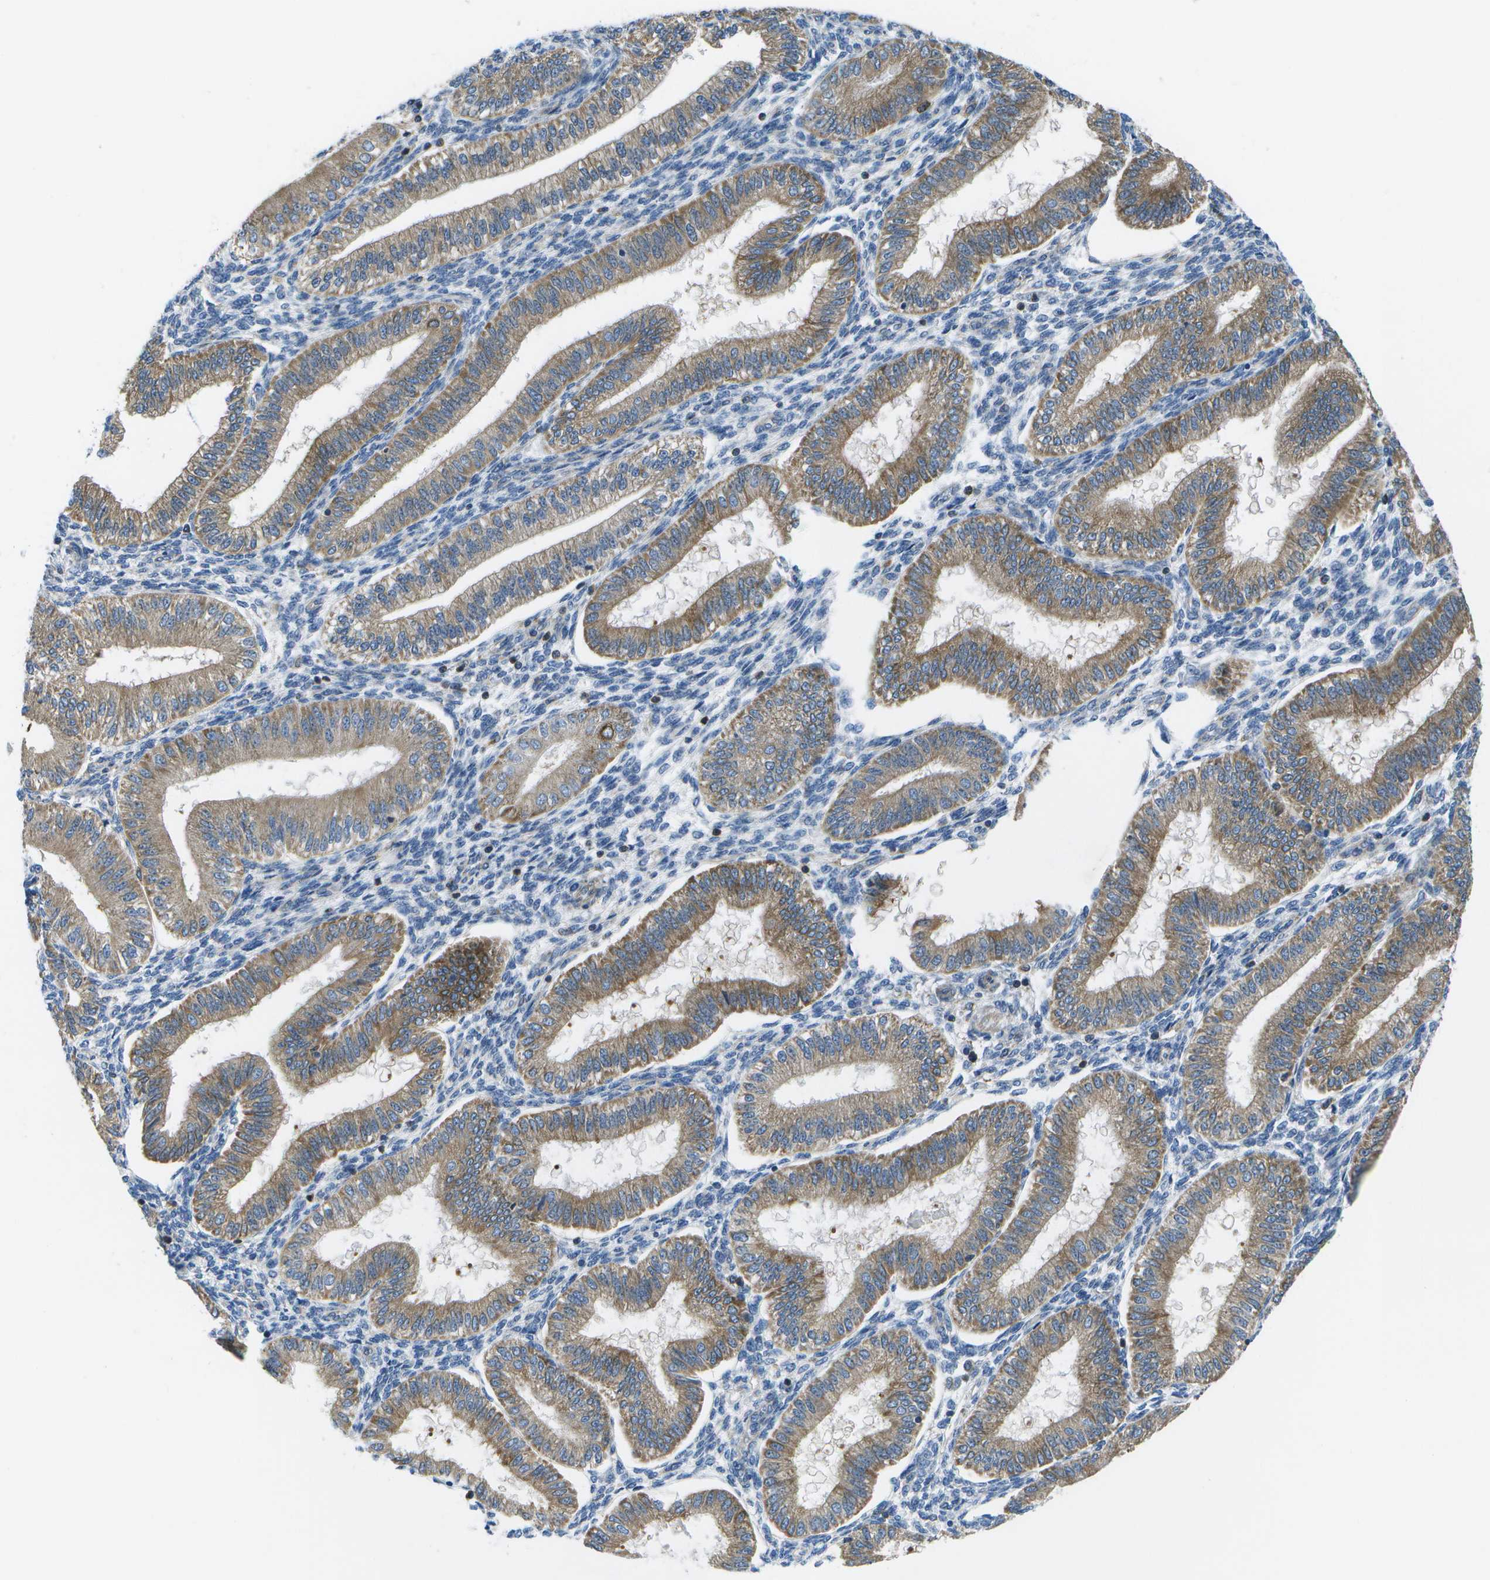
{"staining": {"intensity": "weak", "quantity": "25%-75%", "location": "cytoplasmic/membranous"}, "tissue": "endometrium", "cell_type": "Cells in endometrial stroma", "image_type": "normal", "snomed": [{"axis": "morphology", "description": "Normal tissue, NOS"}, {"axis": "topography", "description": "Endometrium"}], "caption": "High-power microscopy captured an immunohistochemistry (IHC) micrograph of unremarkable endometrium, revealing weak cytoplasmic/membranous expression in about 25%-75% of cells in endometrial stroma. (brown staining indicates protein expression, while blue staining denotes nuclei).", "gene": "GDF5", "patient": {"sex": "female", "age": 39}}